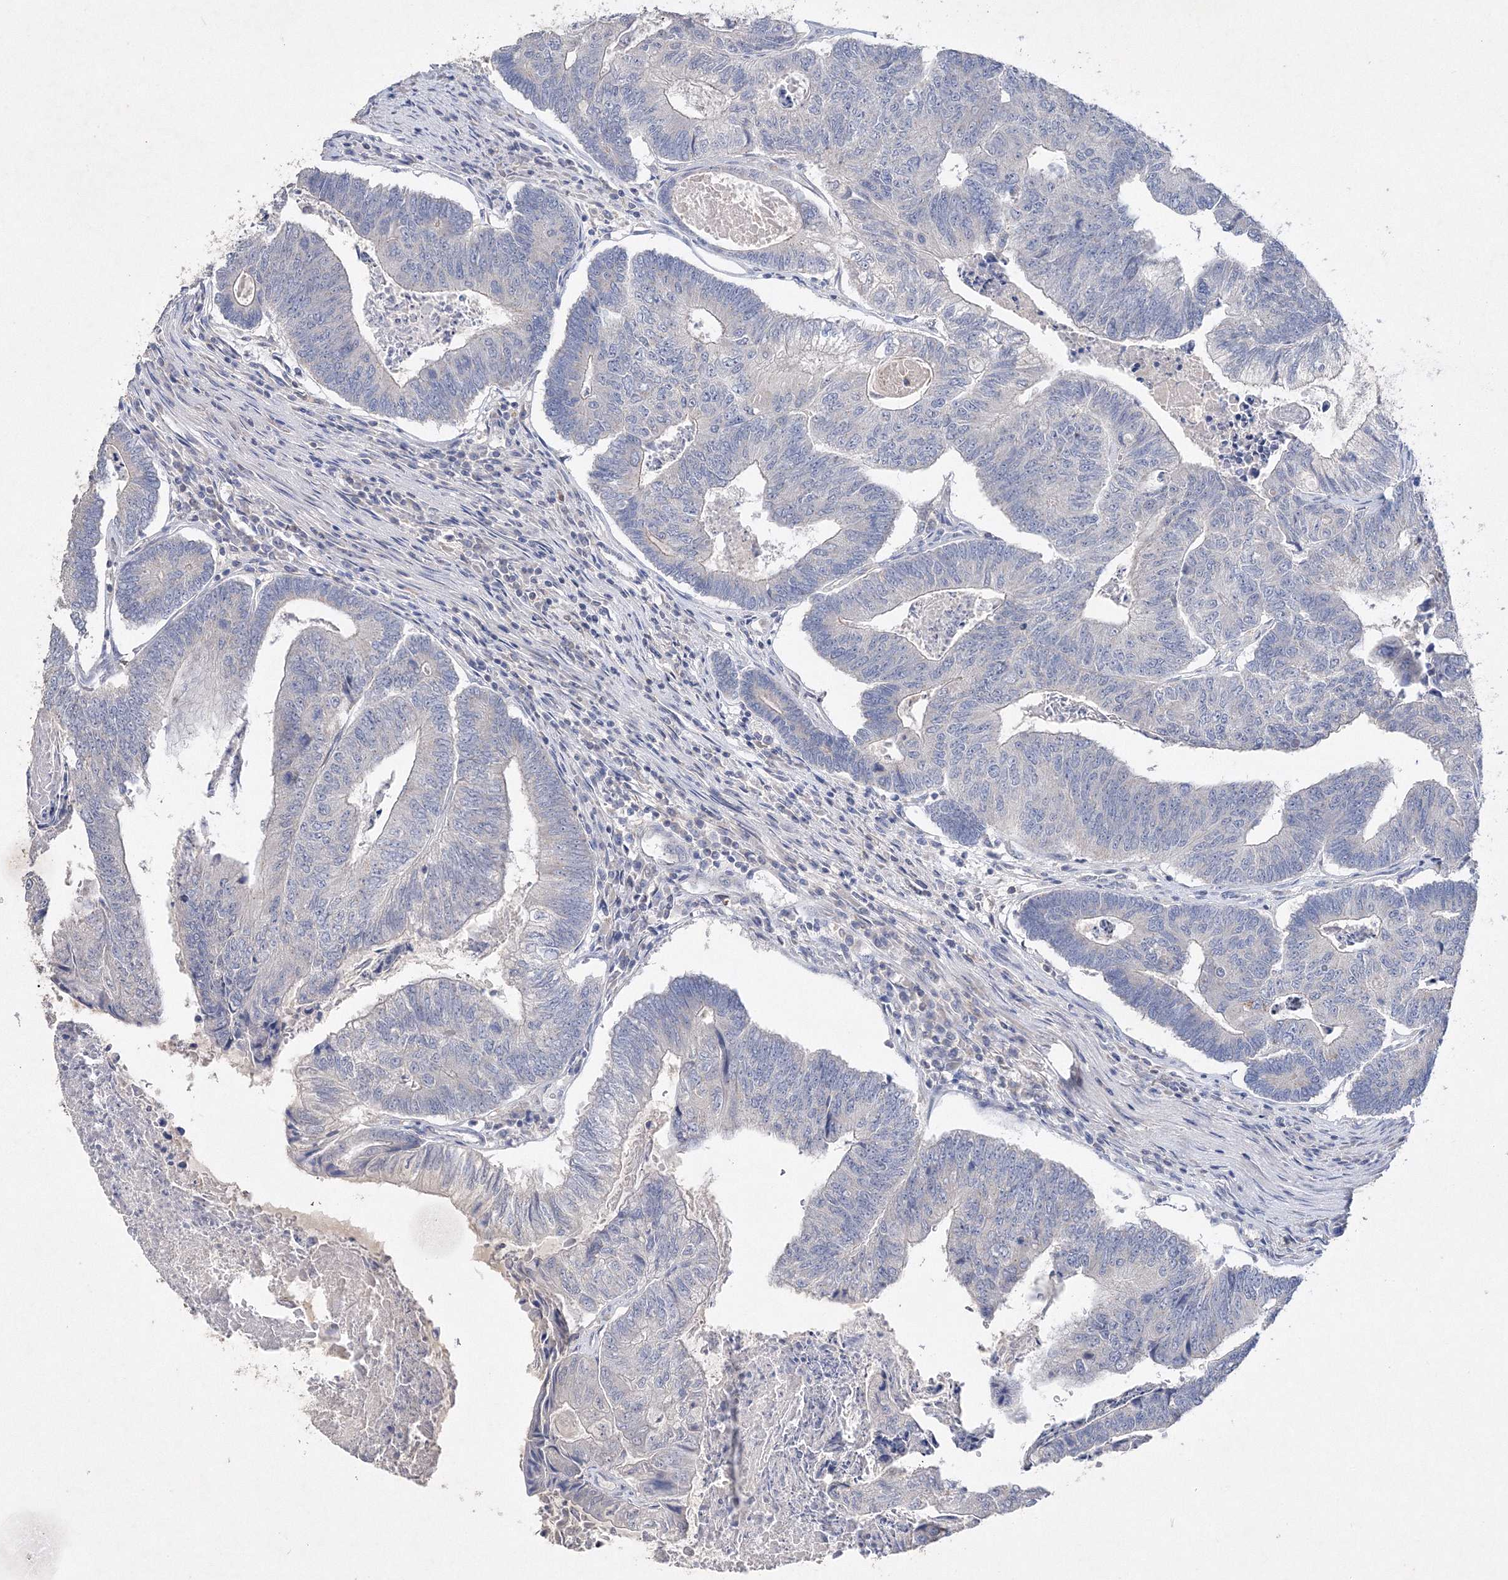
{"staining": {"intensity": "negative", "quantity": "none", "location": "none"}, "tissue": "colorectal cancer", "cell_type": "Tumor cells", "image_type": "cancer", "snomed": [{"axis": "morphology", "description": "Adenocarcinoma, NOS"}, {"axis": "topography", "description": "Colon"}], "caption": "Tumor cells show no significant expression in colorectal cancer.", "gene": "GLS", "patient": {"sex": "female", "age": 67}}